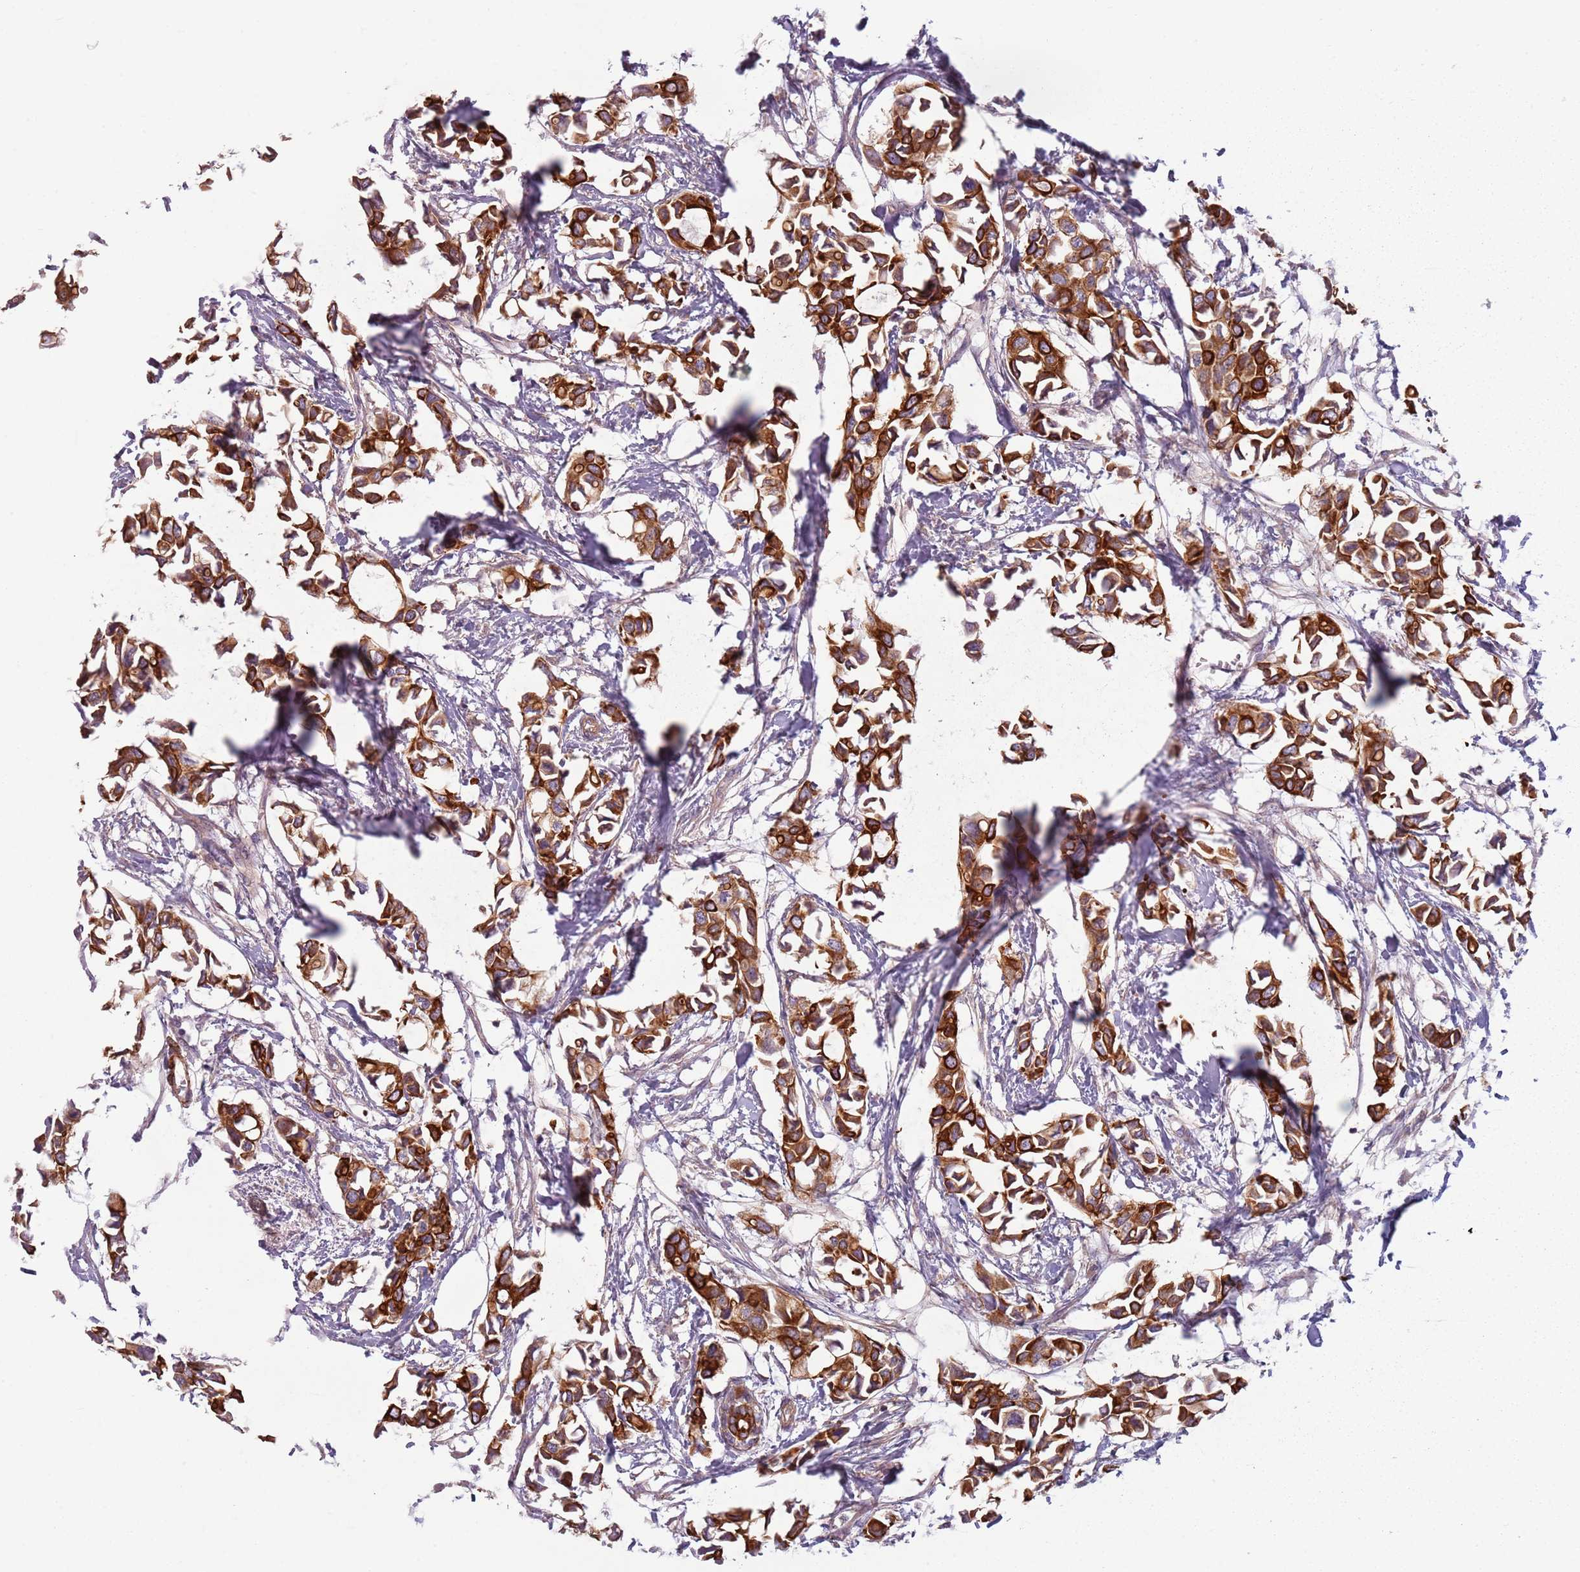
{"staining": {"intensity": "strong", "quantity": ">75%", "location": "cytoplasmic/membranous"}, "tissue": "breast cancer", "cell_type": "Tumor cells", "image_type": "cancer", "snomed": [{"axis": "morphology", "description": "Duct carcinoma"}, {"axis": "topography", "description": "Breast"}], "caption": "A high amount of strong cytoplasmic/membranous positivity is appreciated in approximately >75% of tumor cells in breast cancer (intraductal carcinoma) tissue.", "gene": "TLCD2", "patient": {"sex": "female", "age": 41}}